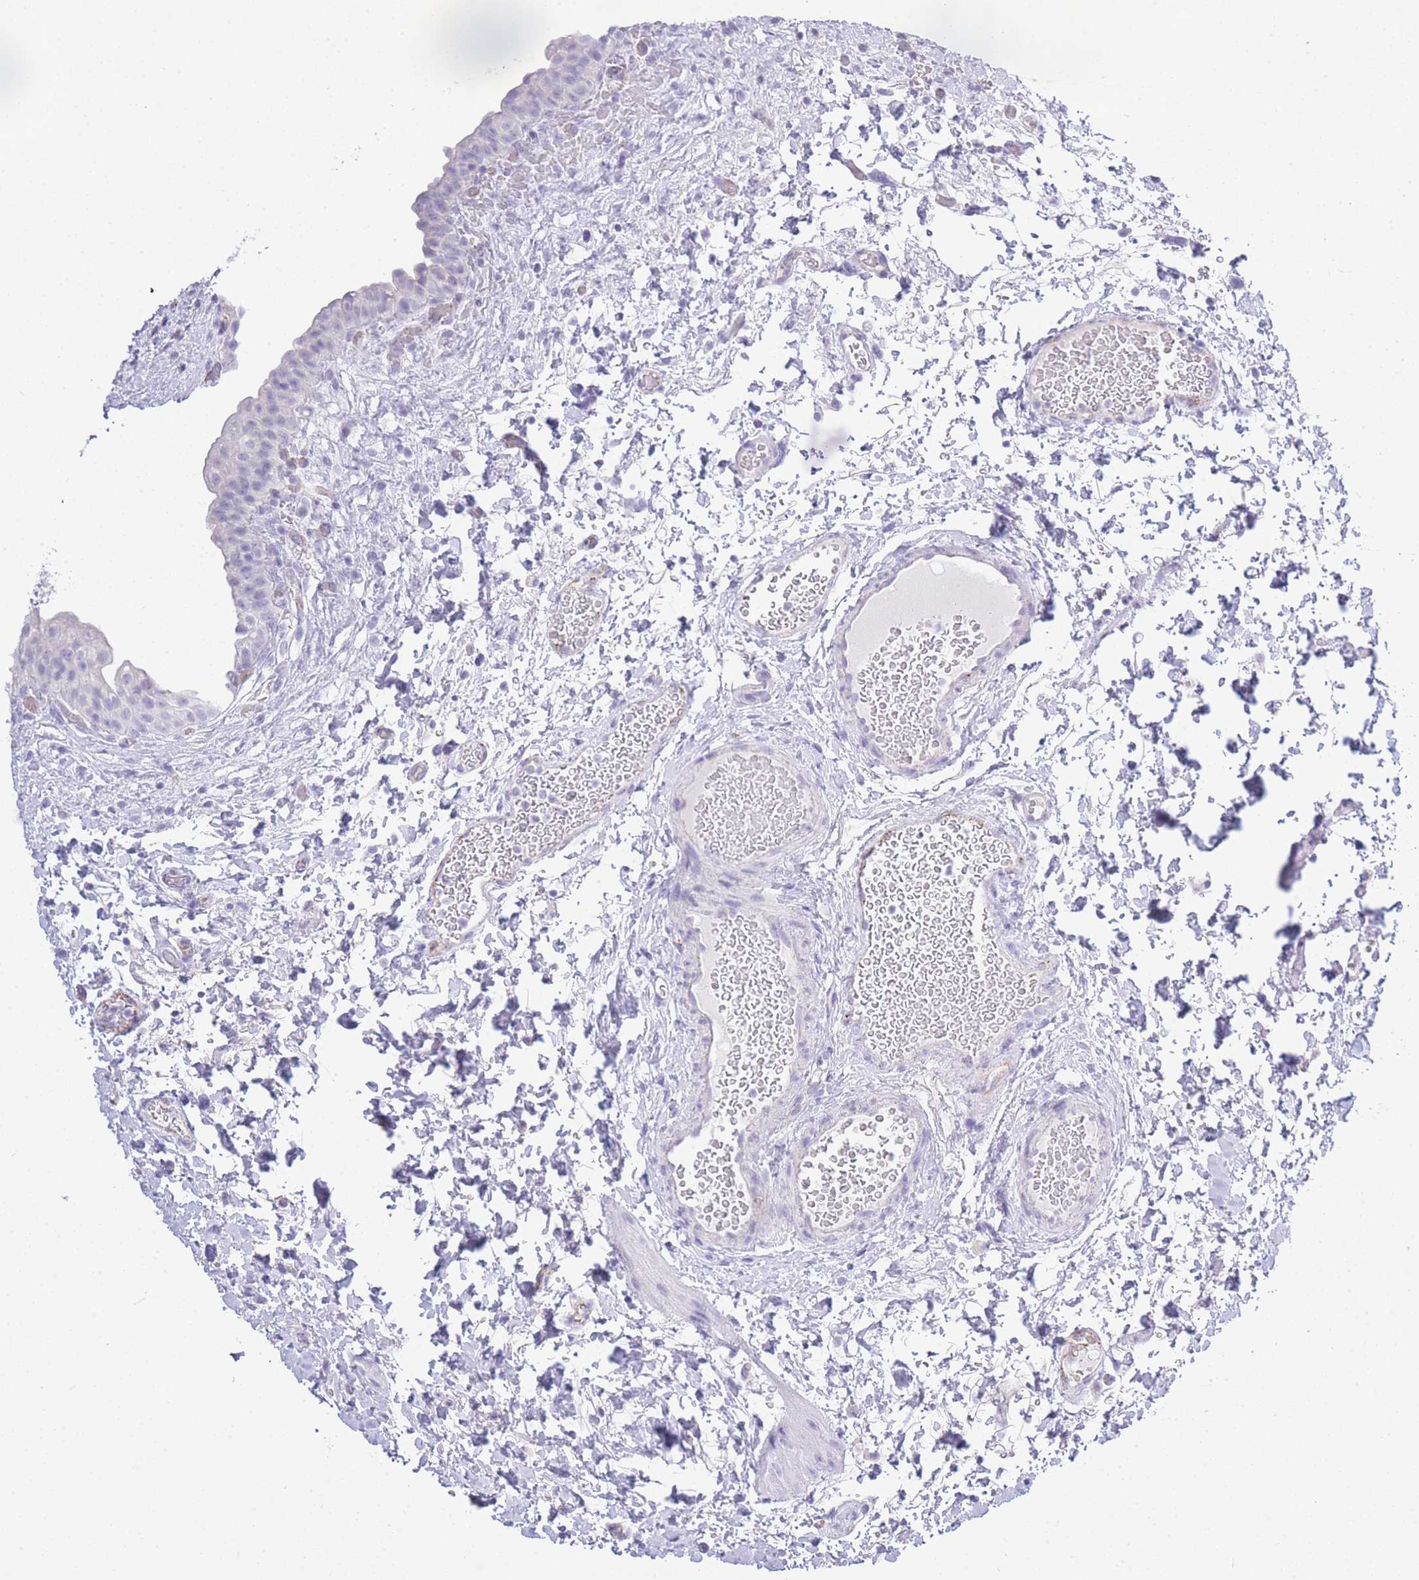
{"staining": {"intensity": "negative", "quantity": "none", "location": "none"}, "tissue": "urinary bladder", "cell_type": "Urothelial cells", "image_type": "normal", "snomed": [{"axis": "morphology", "description": "Normal tissue, NOS"}, {"axis": "topography", "description": "Urinary bladder"}], "caption": "High magnification brightfield microscopy of unremarkable urinary bladder stained with DAB (3,3'-diaminobenzidine) (brown) and counterstained with hematoxylin (blue): urothelial cells show no significant positivity. (Stains: DAB IHC with hematoxylin counter stain, Microscopy: brightfield microscopy at high magnification).", "gene": "RHO", "patient": {"sex": "male", "age": 69}}